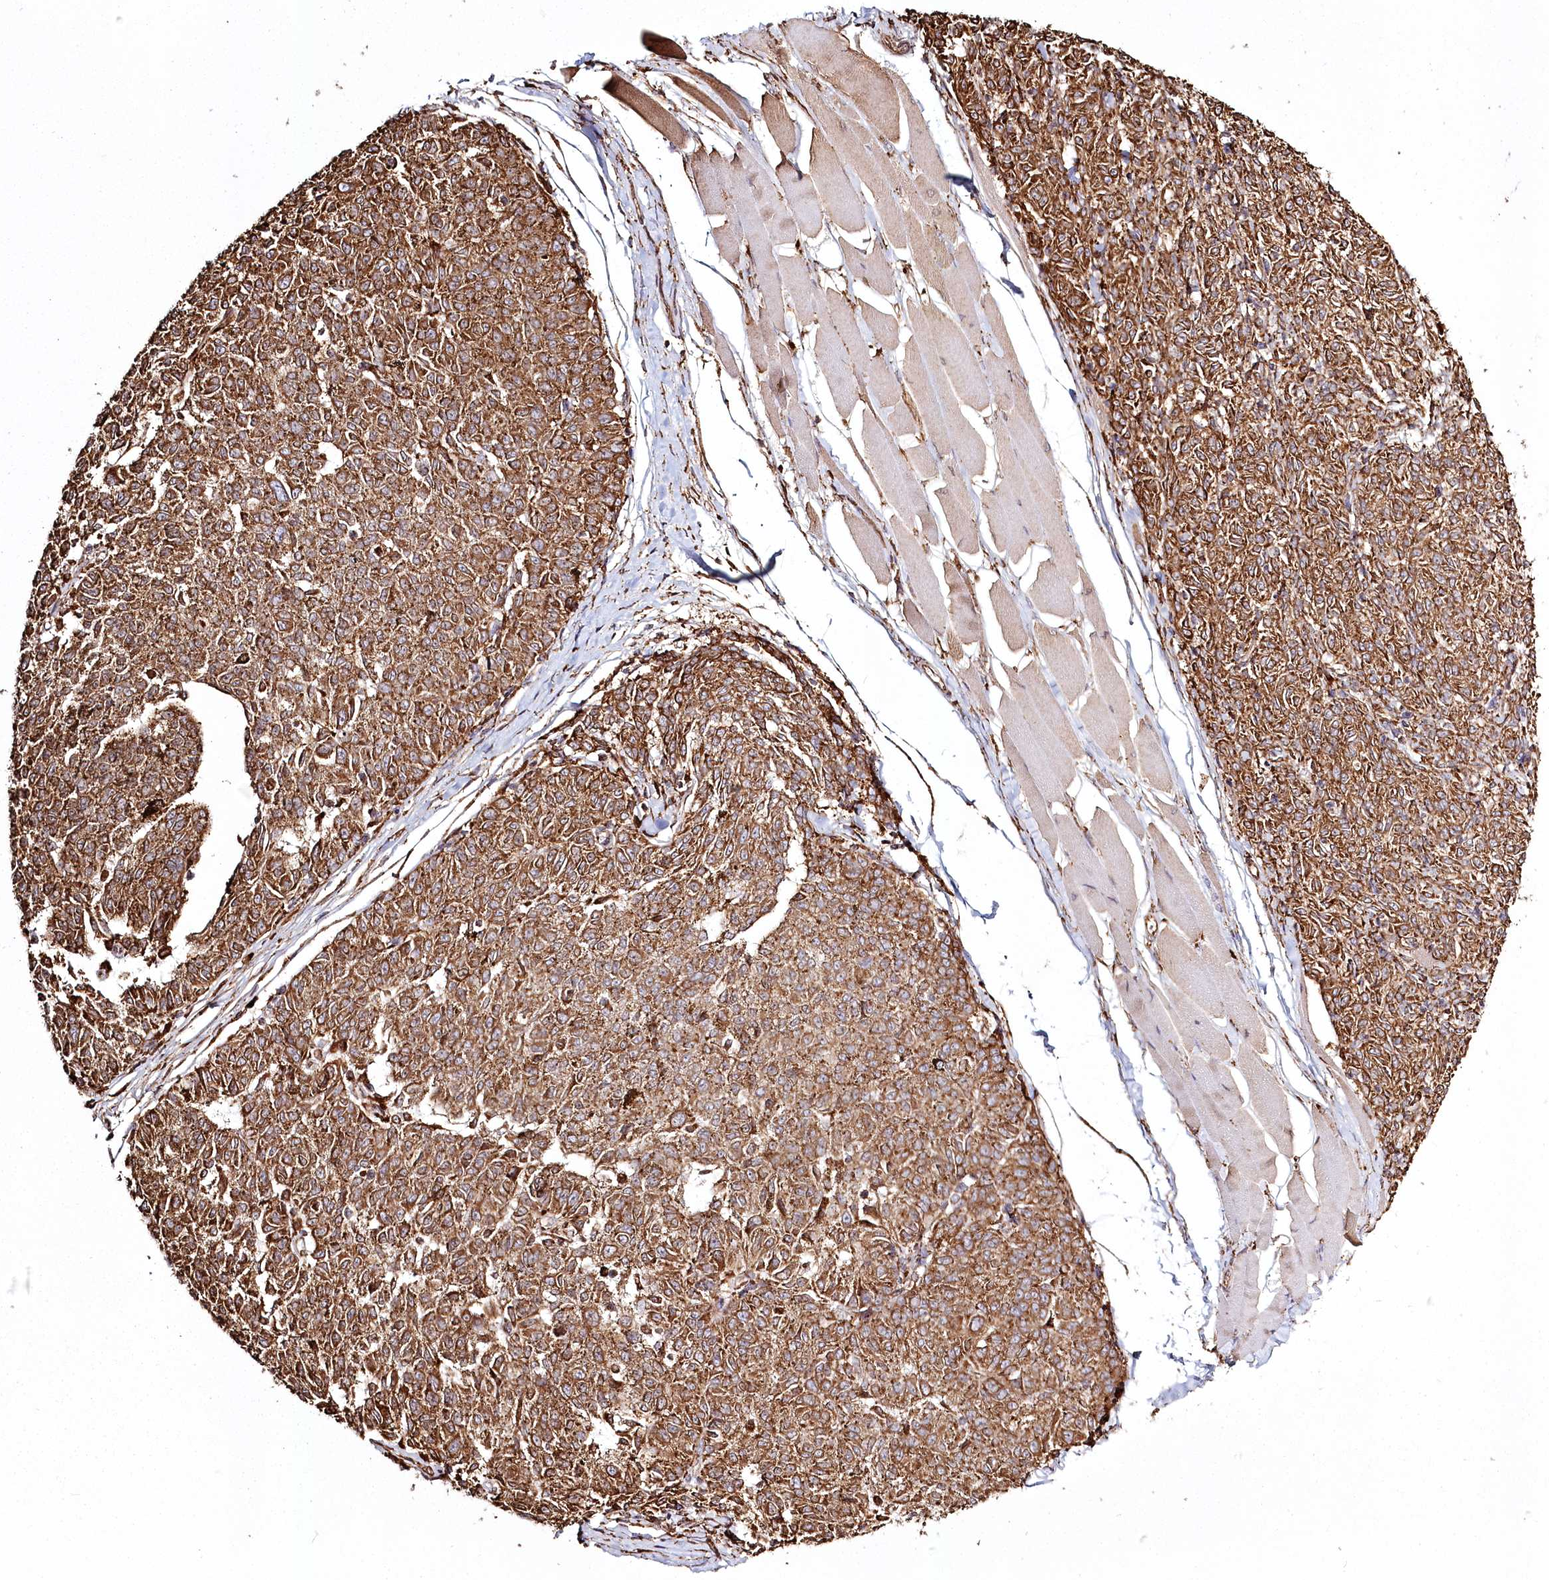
{"staining": {"intensity": "moderate", "quantity": ">75%", "location": "cytoplasmic/membranous"}, "tissue": "melanoma", "cell_type": "Tumor cells", "image_type": "cancer", "snomed": [{"axis": "morphology", "description": "Malignant melanoma, NOS"}, {"axis": "topography", "description": "Skin"}], "caption": "Immunohistochemical staining of human malignant melanoma reveals medium levels of moderate cytoplasmic/membranous staining in approximately >75% of tumor cells.", "gene": "FAM13A", "patient": {"sex": "female", "age": 72}}